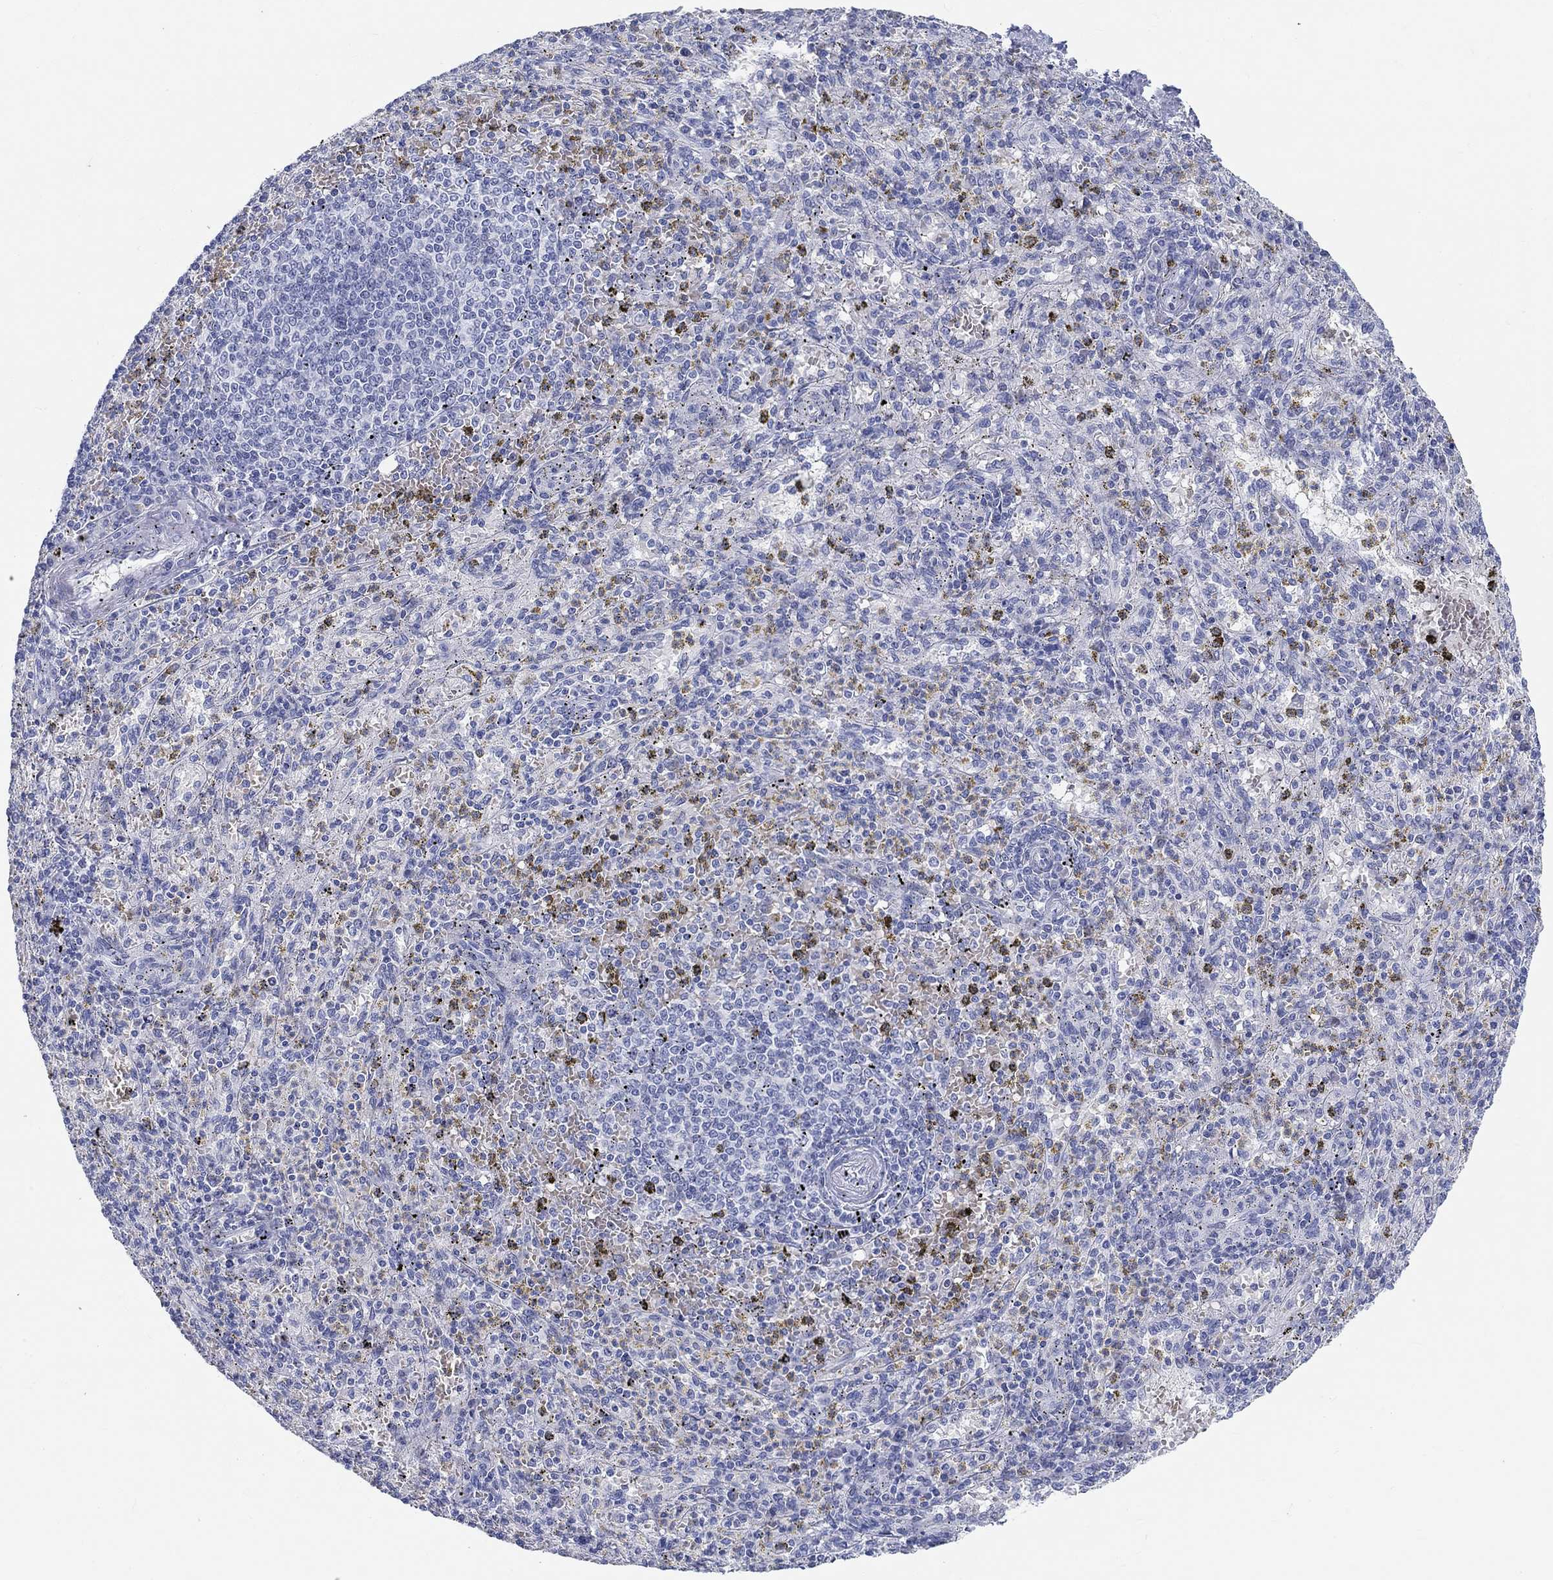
{"staining": {"intensity": "negative", "quantity": "none", "location": "none"}, "tissue": "spleen", "cell_type": "Cells in red pulp", "image_type": "normal", "snomed": [{"axis": "morphology", "description": "Normal tissue, NOS"}, {"axis": "topography", "description": "Spleen"}], "caption": "High power microscopy micrograph of an immunohistochemistry (IHC) image of normal spleen, revealing no significant positivity in cells in red pulp.", "gene": "GRIA3", "patient": {"sex": "male", "age": 60}}